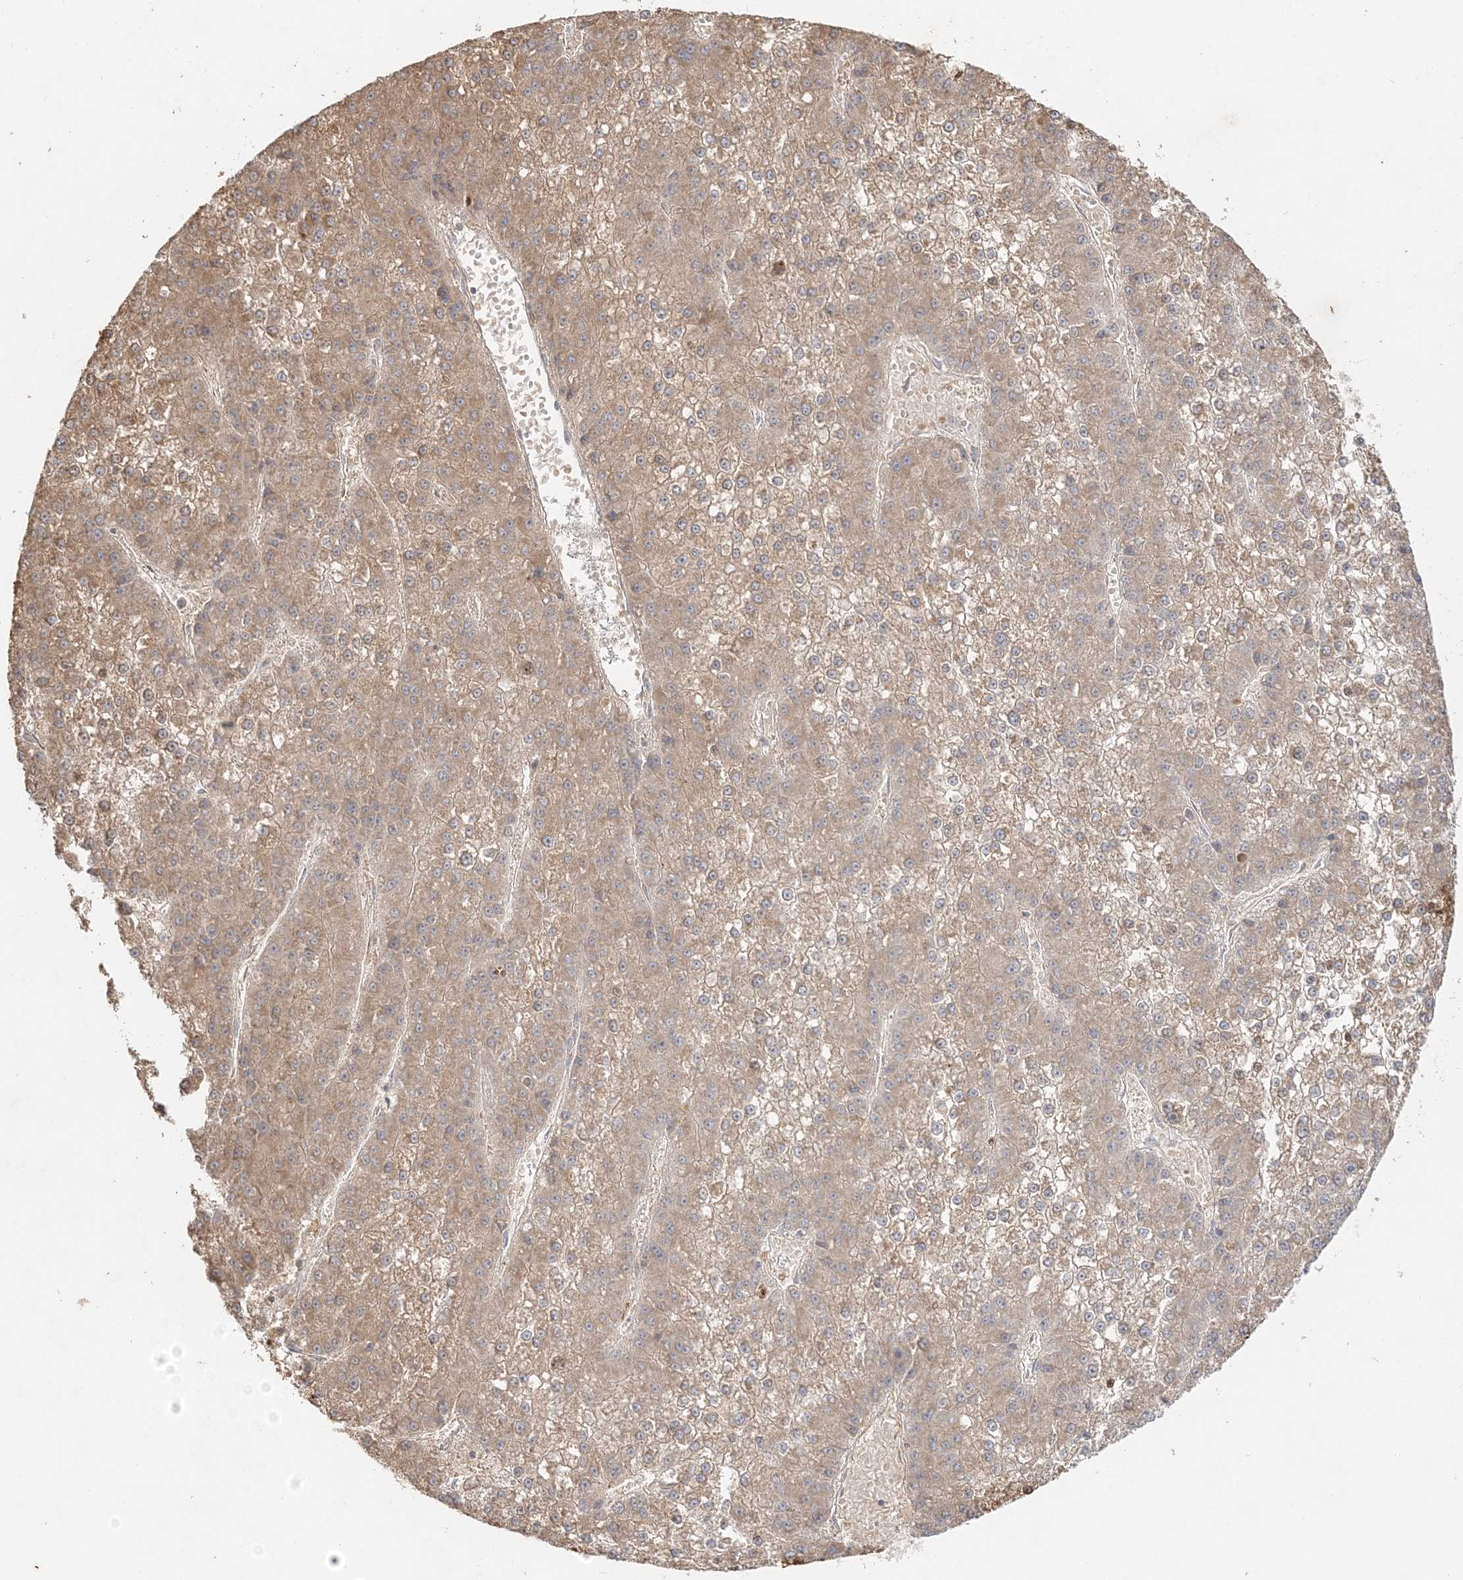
{"staining": {"intensity": "moderate", "quantity": ">75%", "location": "cytoplasmic/membranous"}, "tissue": "liver cancer", "cell_type": "Tumor cells", "image_type": "cancer", "snomed": [{"axis": "morphology", "description": "Carcinoma, Hepatocellular, NOS"}, {"axis": "topography", "description": "Liver"}], "caption": "Immunohistochemistry photomicrograph of human liver cancer (hepatocellular carcinoma) stained for a protein (brown), which reveals medium levels of moderate cytoplasmic/membranous positivity in approximately >75% of tumor cells.", "gene": "RAB14", "patient": {"sex": "female", "age": 73}}